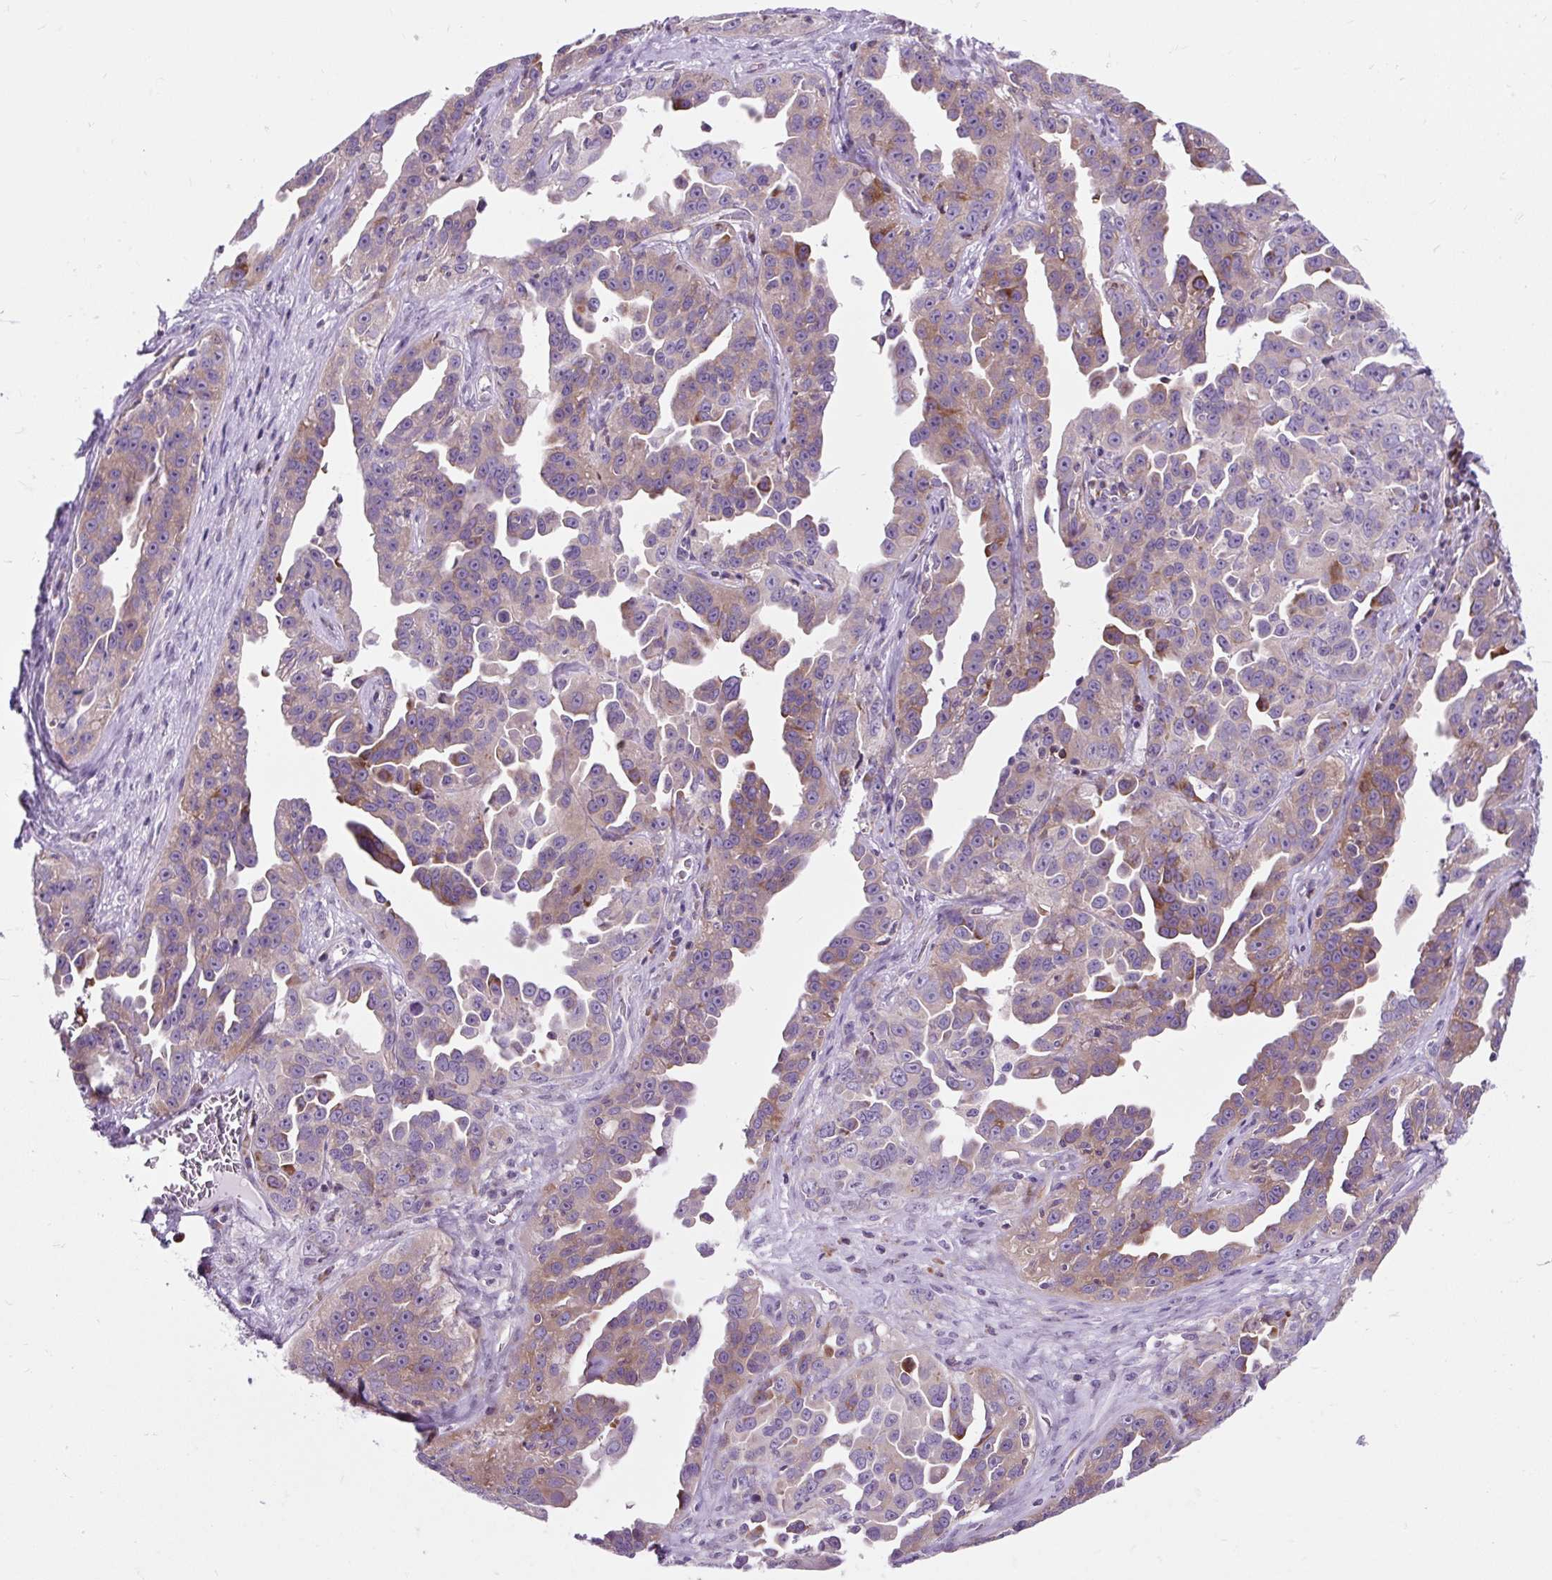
{"staining": {"intensity": "weak", "quantity": "25%-75%", "location": "cytoplasmic/membranous"}, "tissue": "ovarian cancer", "cell_type": "Tumor cells", "image_type": "cancer", "snomed": [{"axis": "morphology", "description": "Cystadenocarcinoma, serous, NOS"}, {"axis": "topography", "description": "Ovary"}], "caption": "Immunohistochemistry (IHC) image of neoplastic tissue: human ovarian cancer (serous cystadenocarcinoma) stained using IHC exhibits low levels of weak protein expression localized specifically in the cytoplasmic/membranous of tumor cells, appearing as a cytoplasmic/membranous brown color.", "gene": "CISD3", "patient": {"sex": "female", "age": 75}}